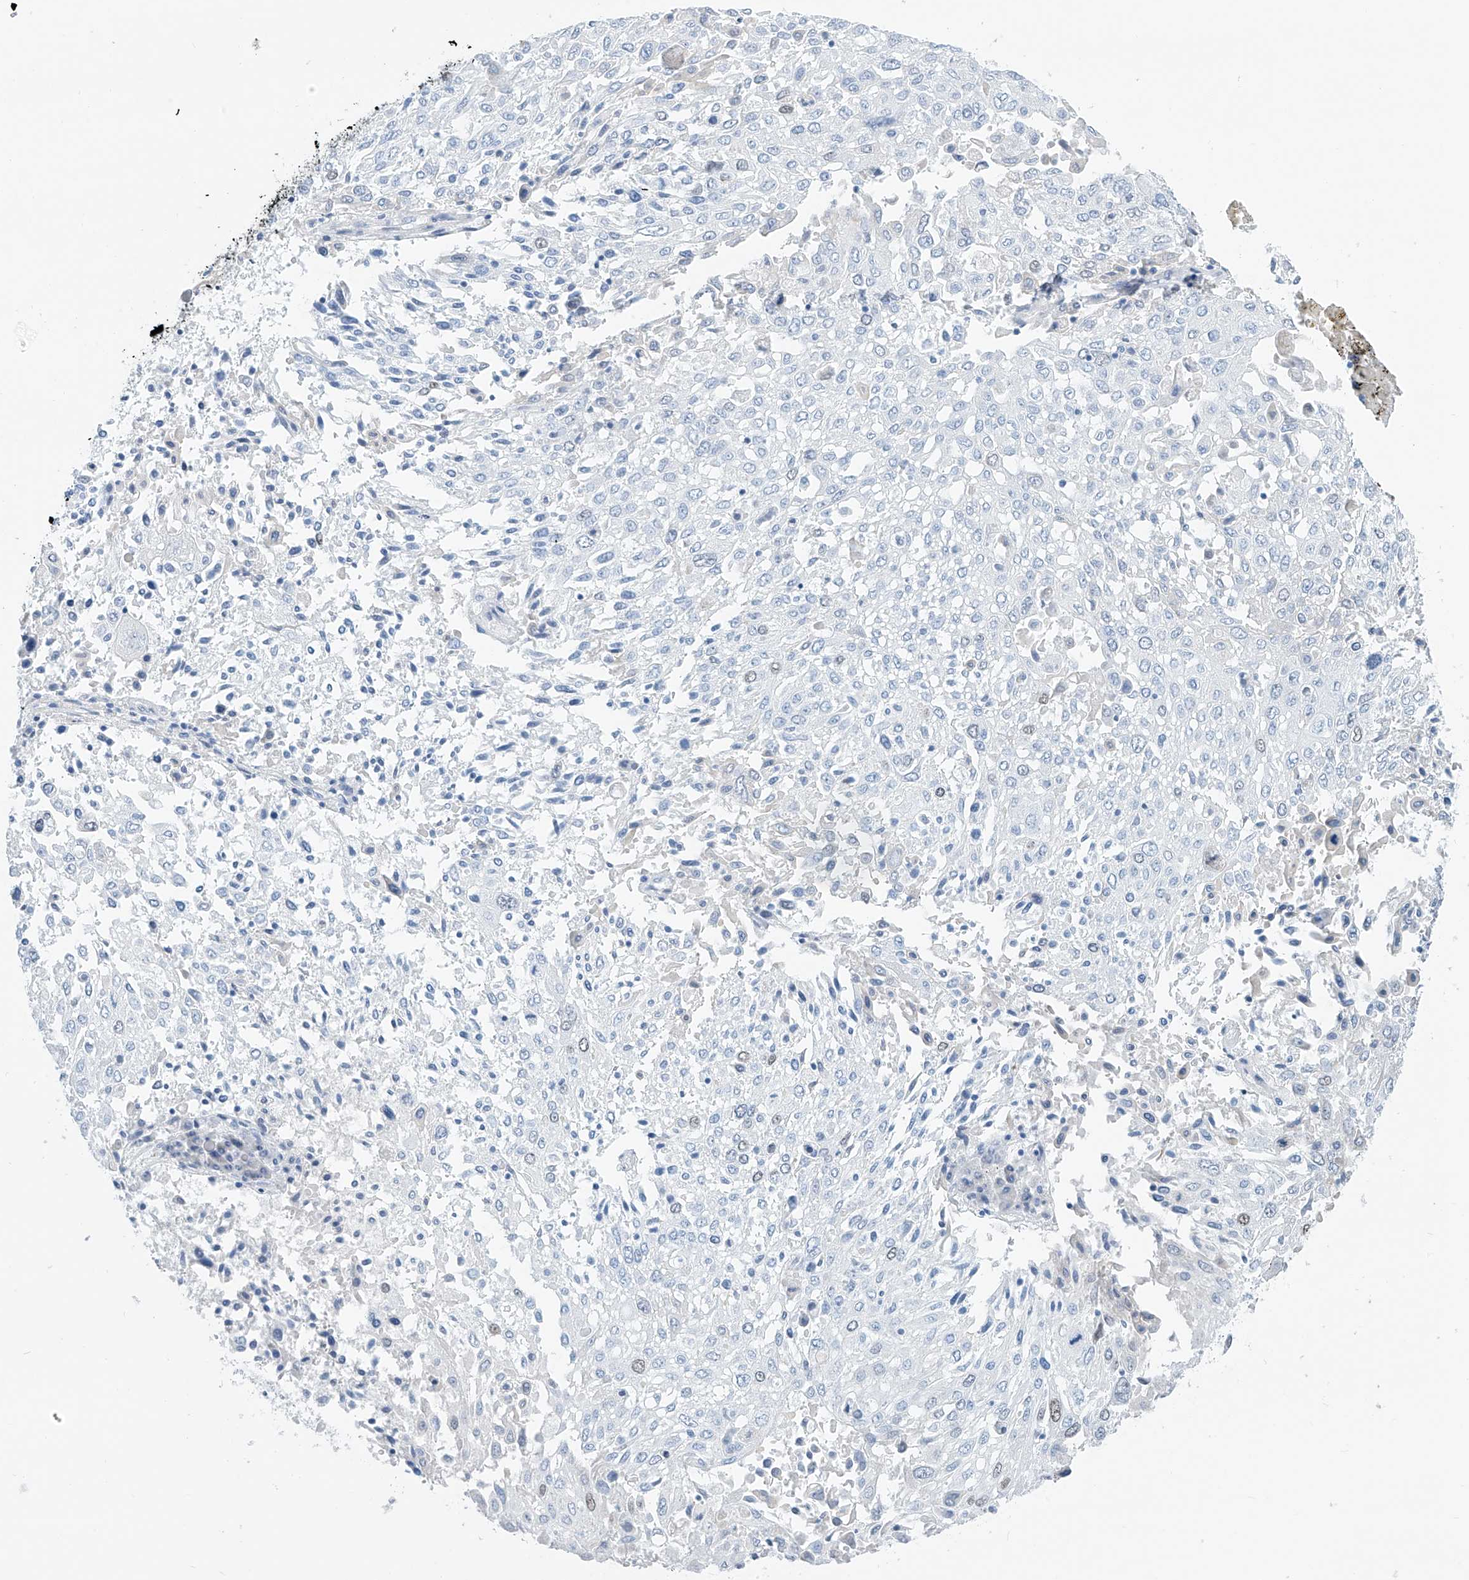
{"staining": {"intensity": "negative", "quantity": "none", "location": "none"}, "tissue": "lung cancer", "cell_type": "Tumor cells", "image_type": "cancer", "snomed": [{"axis": "morphology", "description": "Squamous cell carcinoma, NOS"}, {"axis": "topography", "description": "Lung"}], "caption": "Tumor cells are negative for protein expression in human lung cancer.", "gene": "SGO2", "patient": {"sex": "male", "age": 65}}